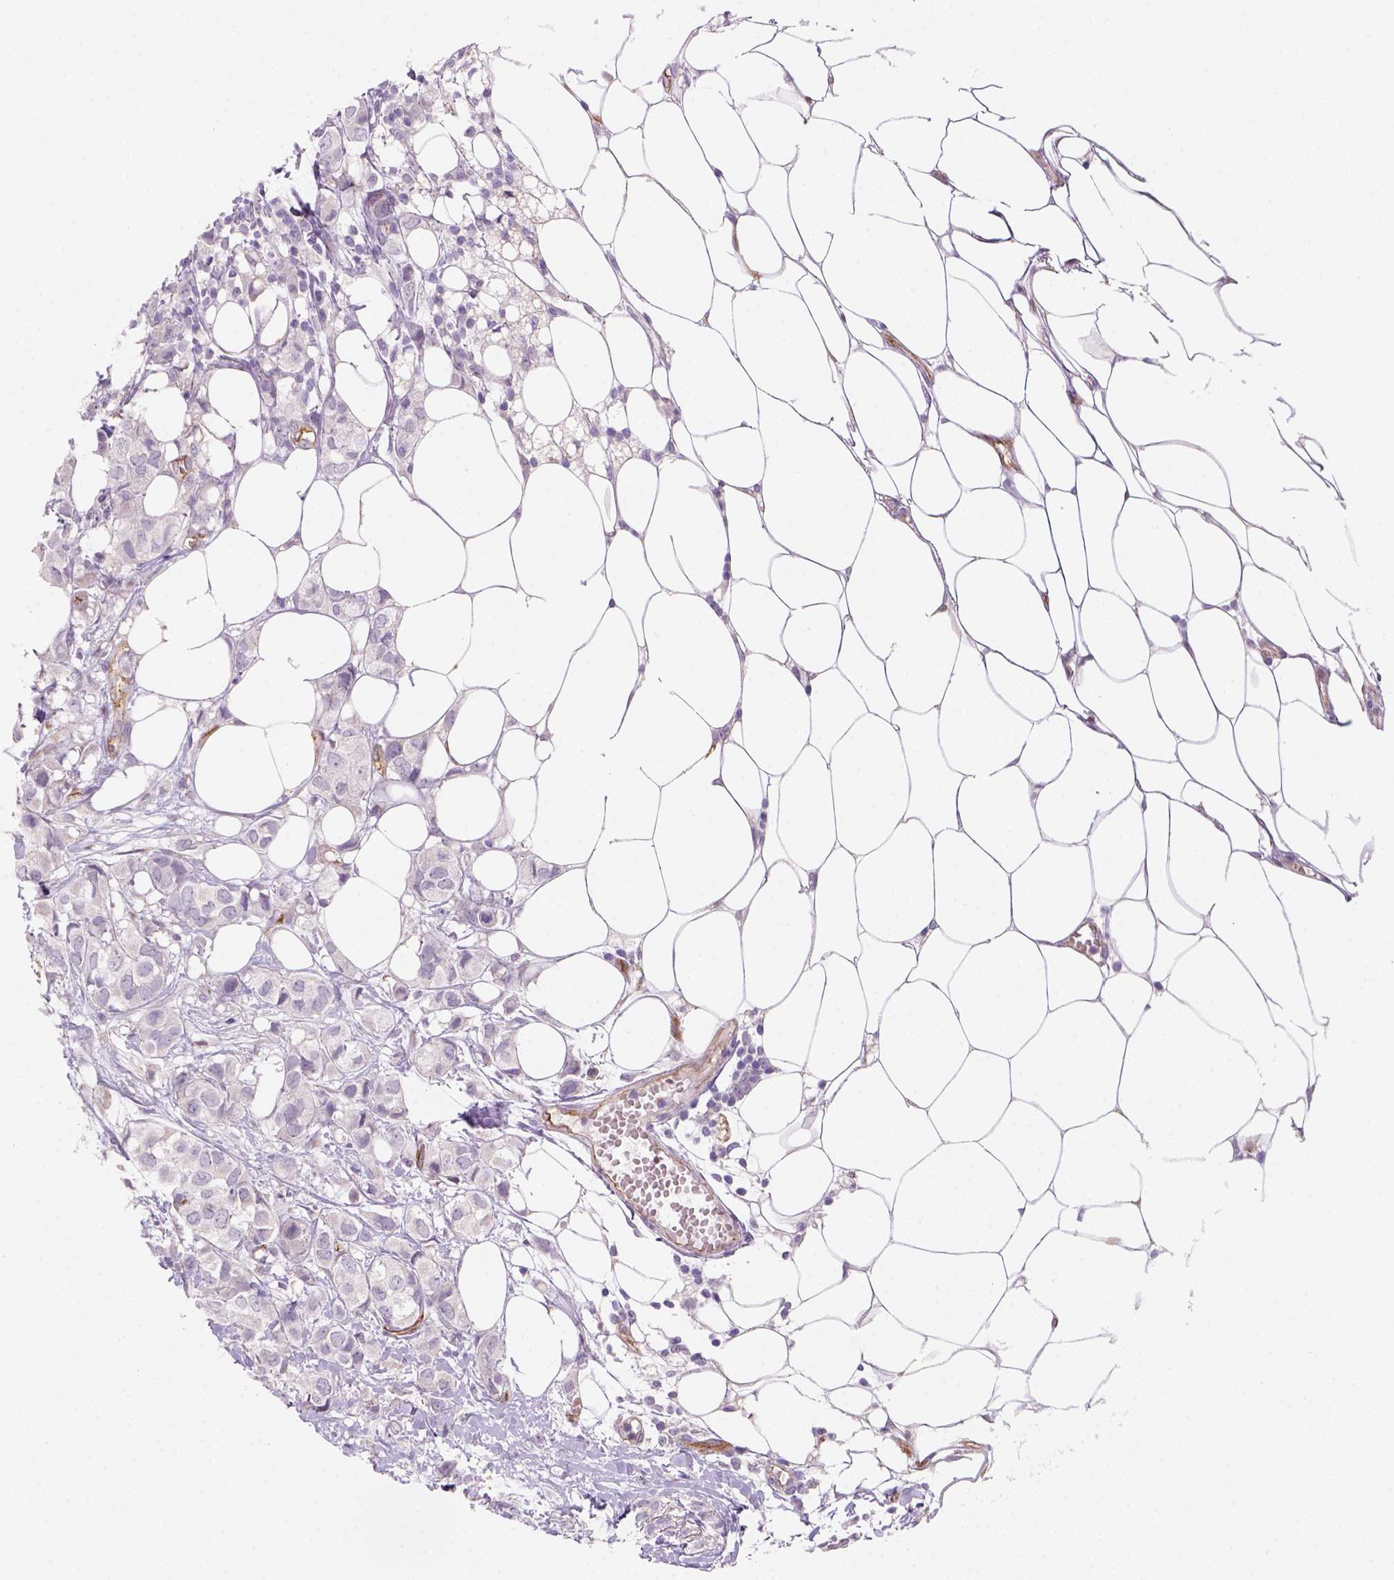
{"staining": {"intensity": "negative", "quantity": "none", "location": "none"}, "tissue": "breast cancer", "cell_type": "Tumor cells", "image_type": "cancer", "snomed": [{"axis": "morphology", "description": "Duct carcinoma"}, {"axis": "topography", "description": "Breast"}], "caption": "This is an immunohistochemistry (IHC) micrograph of human breast infiltrating ductal carcinoma. There is no staining in tumor cells.", "gene": "VSTM5", "patient": {"sex": "female", "age": 85}}